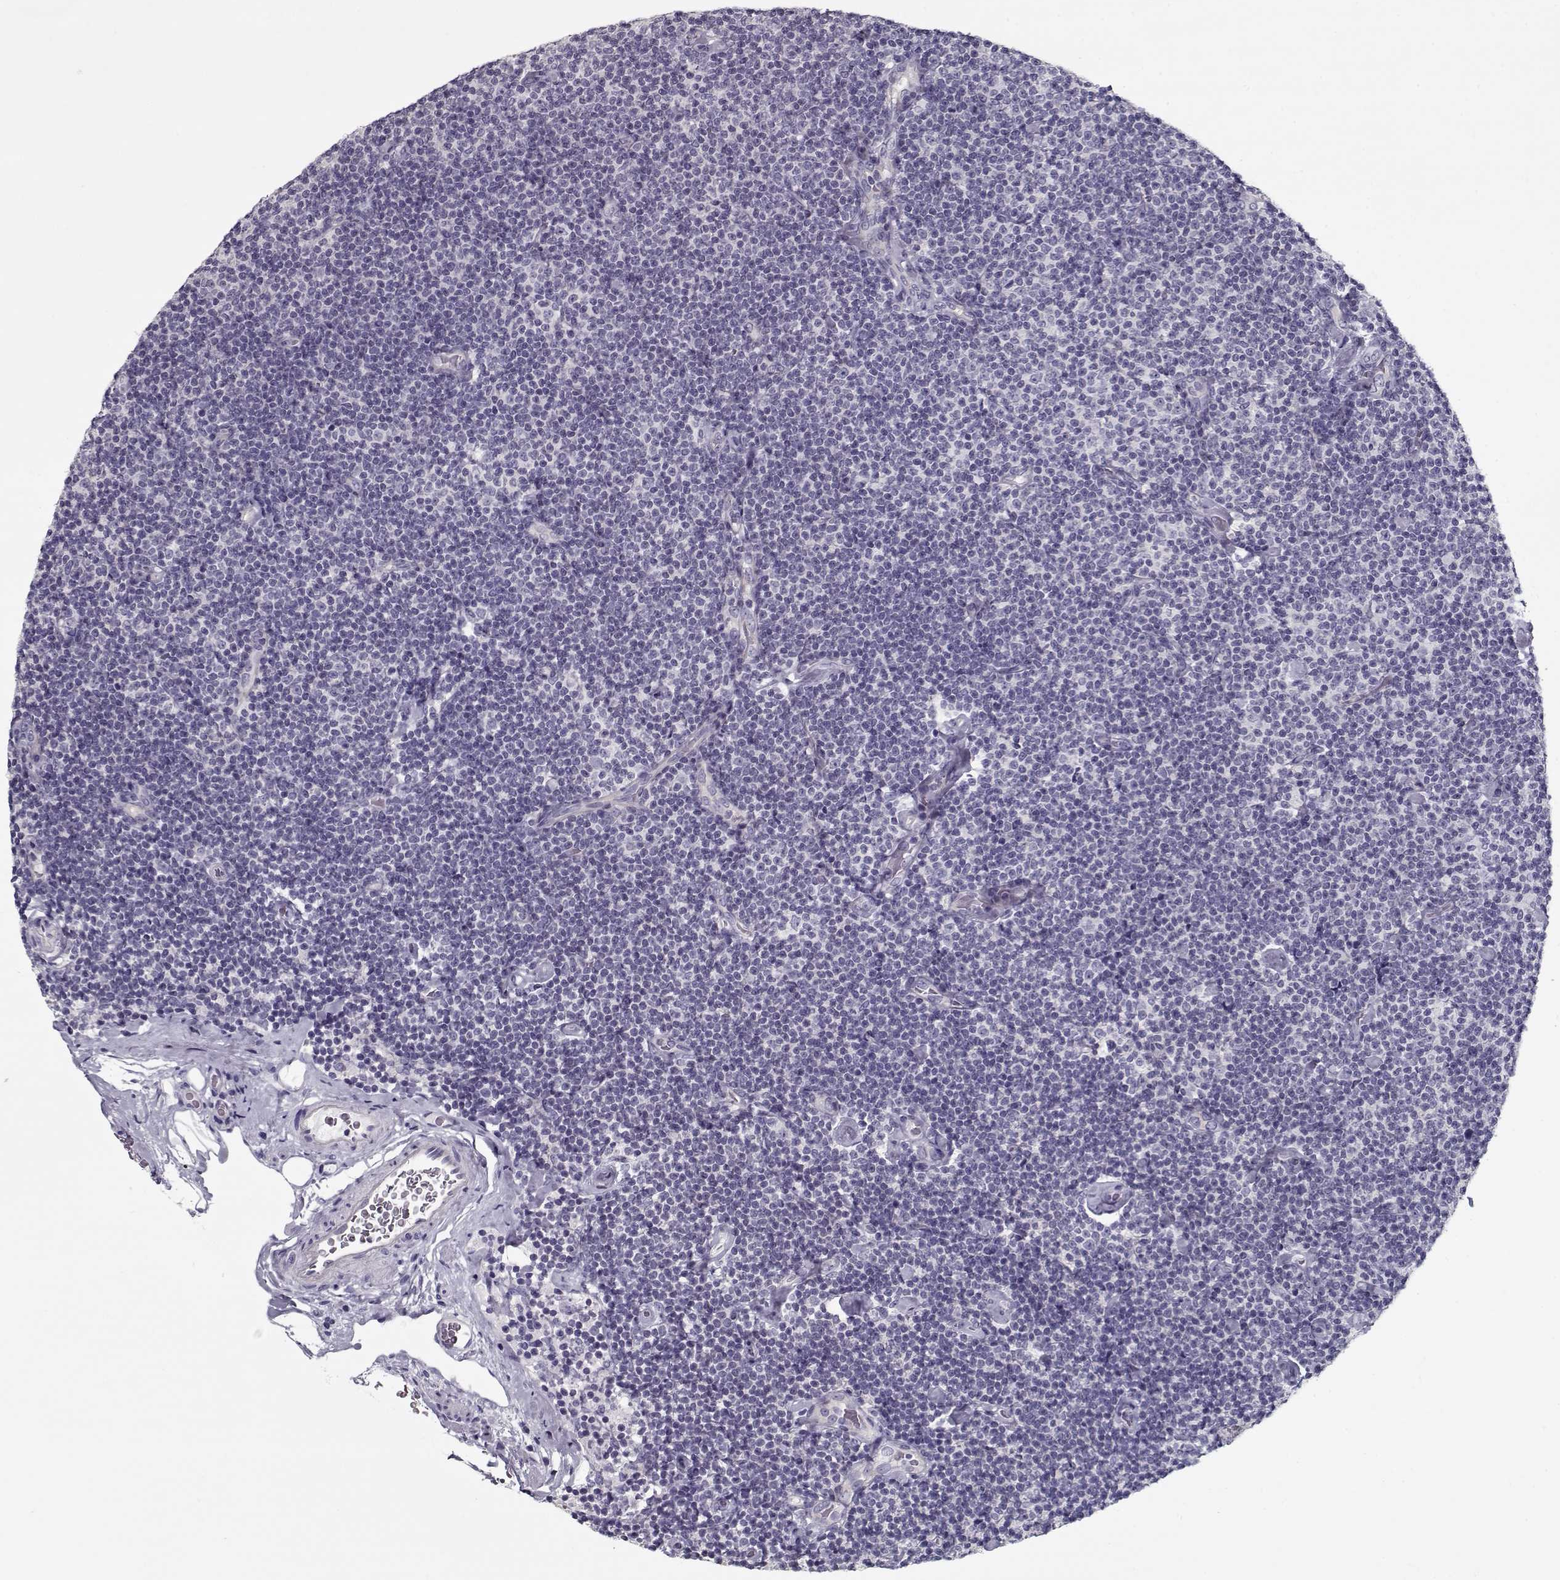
{"staining": {"intensity": "negative", "quantity": "none", "location": "none"}, "tissue": "lymphoma", "cell_type": "Tumor cells", "image_type": "cancer", "snomed": [{"axis": "morphology", "description": "Malignant lymphoma, non-Hodgkin's type, Low grade"}, {"axis": "topography", "description": "Lymph node"}], "caption": "A micrograph of human malignant lymphoma, non-Hodgkin's type (low-grade) is negative for staining in tumor cells.", "gene": "CCDC136", "patient": {"sex": "male", "age": 81}}